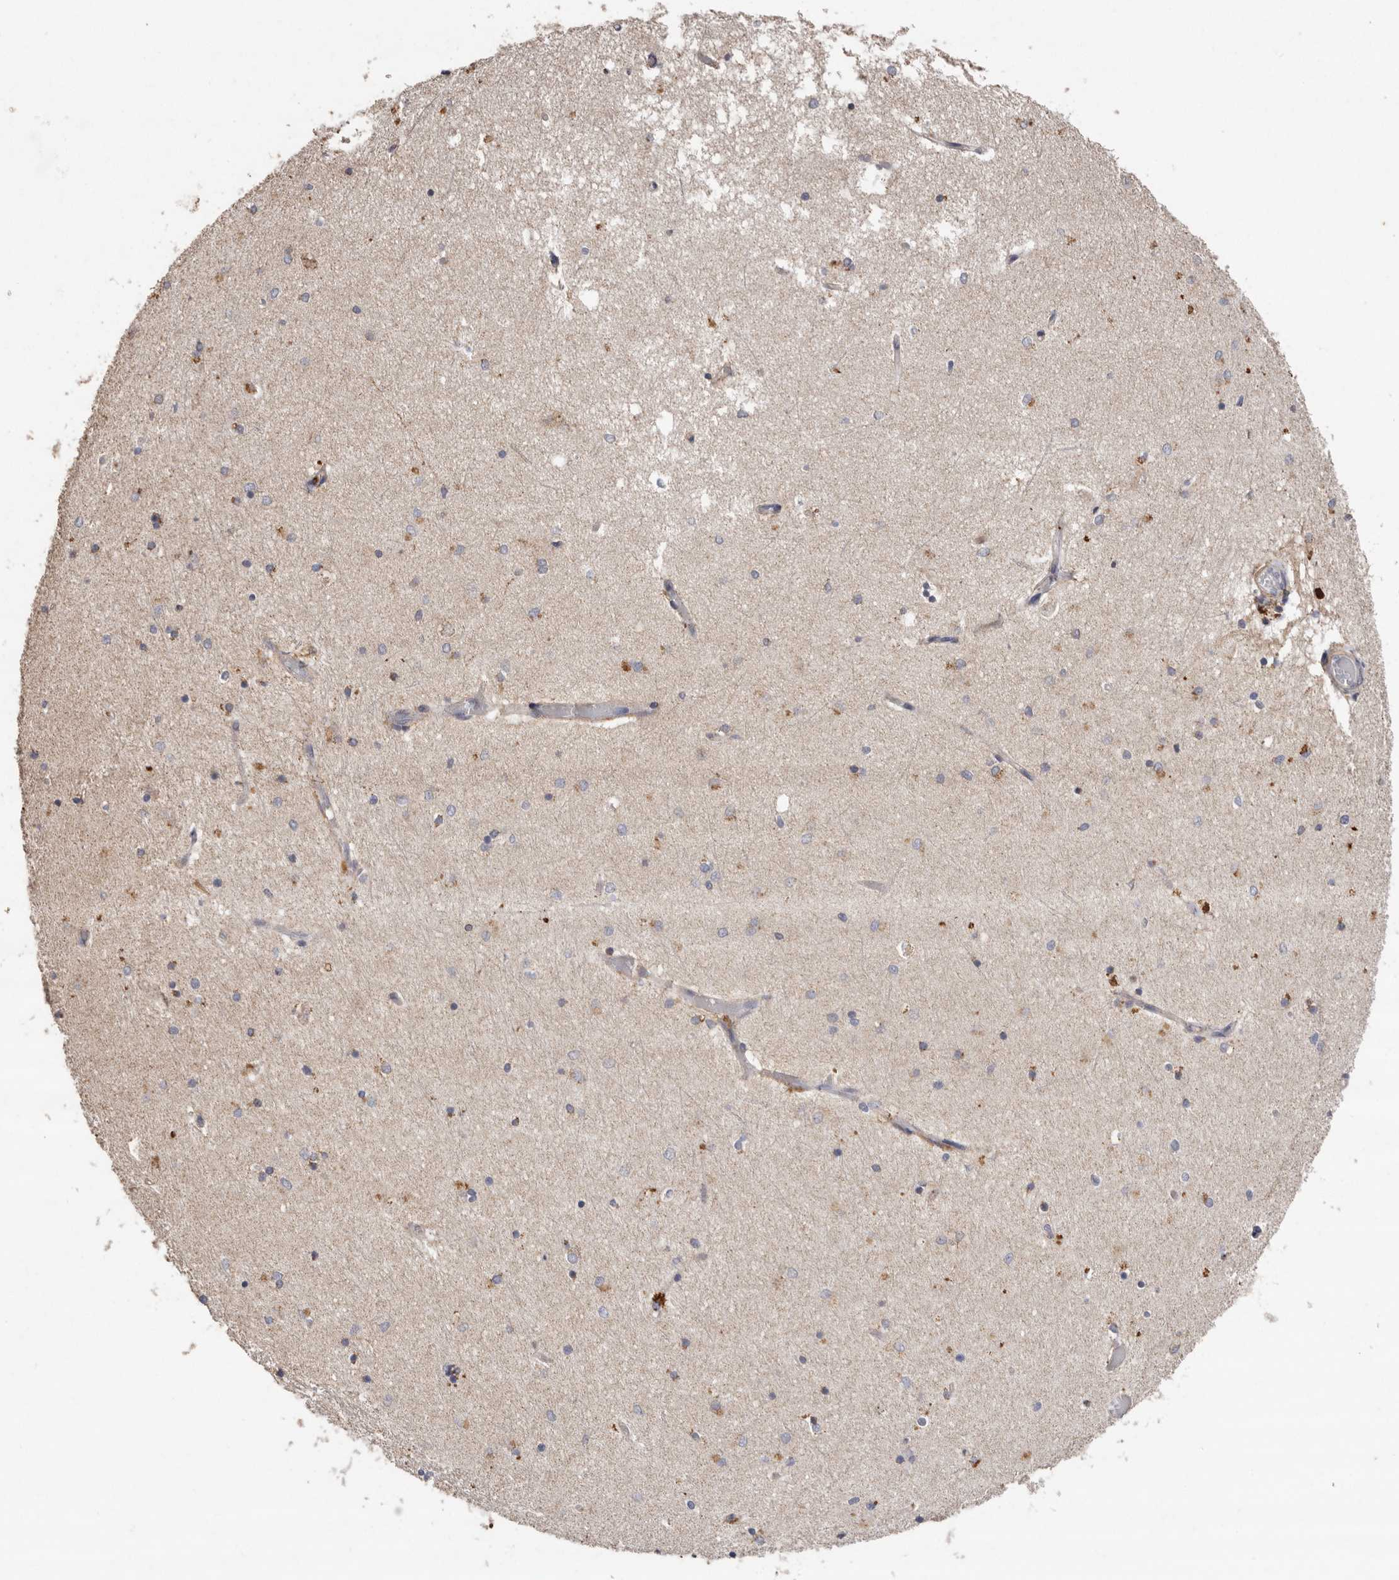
{"staining": {"intensity": "moderate", "quantity": "<25%", "location": "cytoplasmic/membranous"}, "tissue": "hippocampus", "cell_type": "Glial cells", "image_type": "normal", "snomed": [{"axis": "morphology", "description": "Normal tissue, NOS"}, {"axis": "topography", "description": "Hippocampus"}], "caption": "Protein expression analysis of unremarkable hippocampus shows moderate cytoplasmic/membranous positivity in approximately <25% of glial cells.", "gene": "RWDD1", "patient": {"sex": "male", "age": 45}}